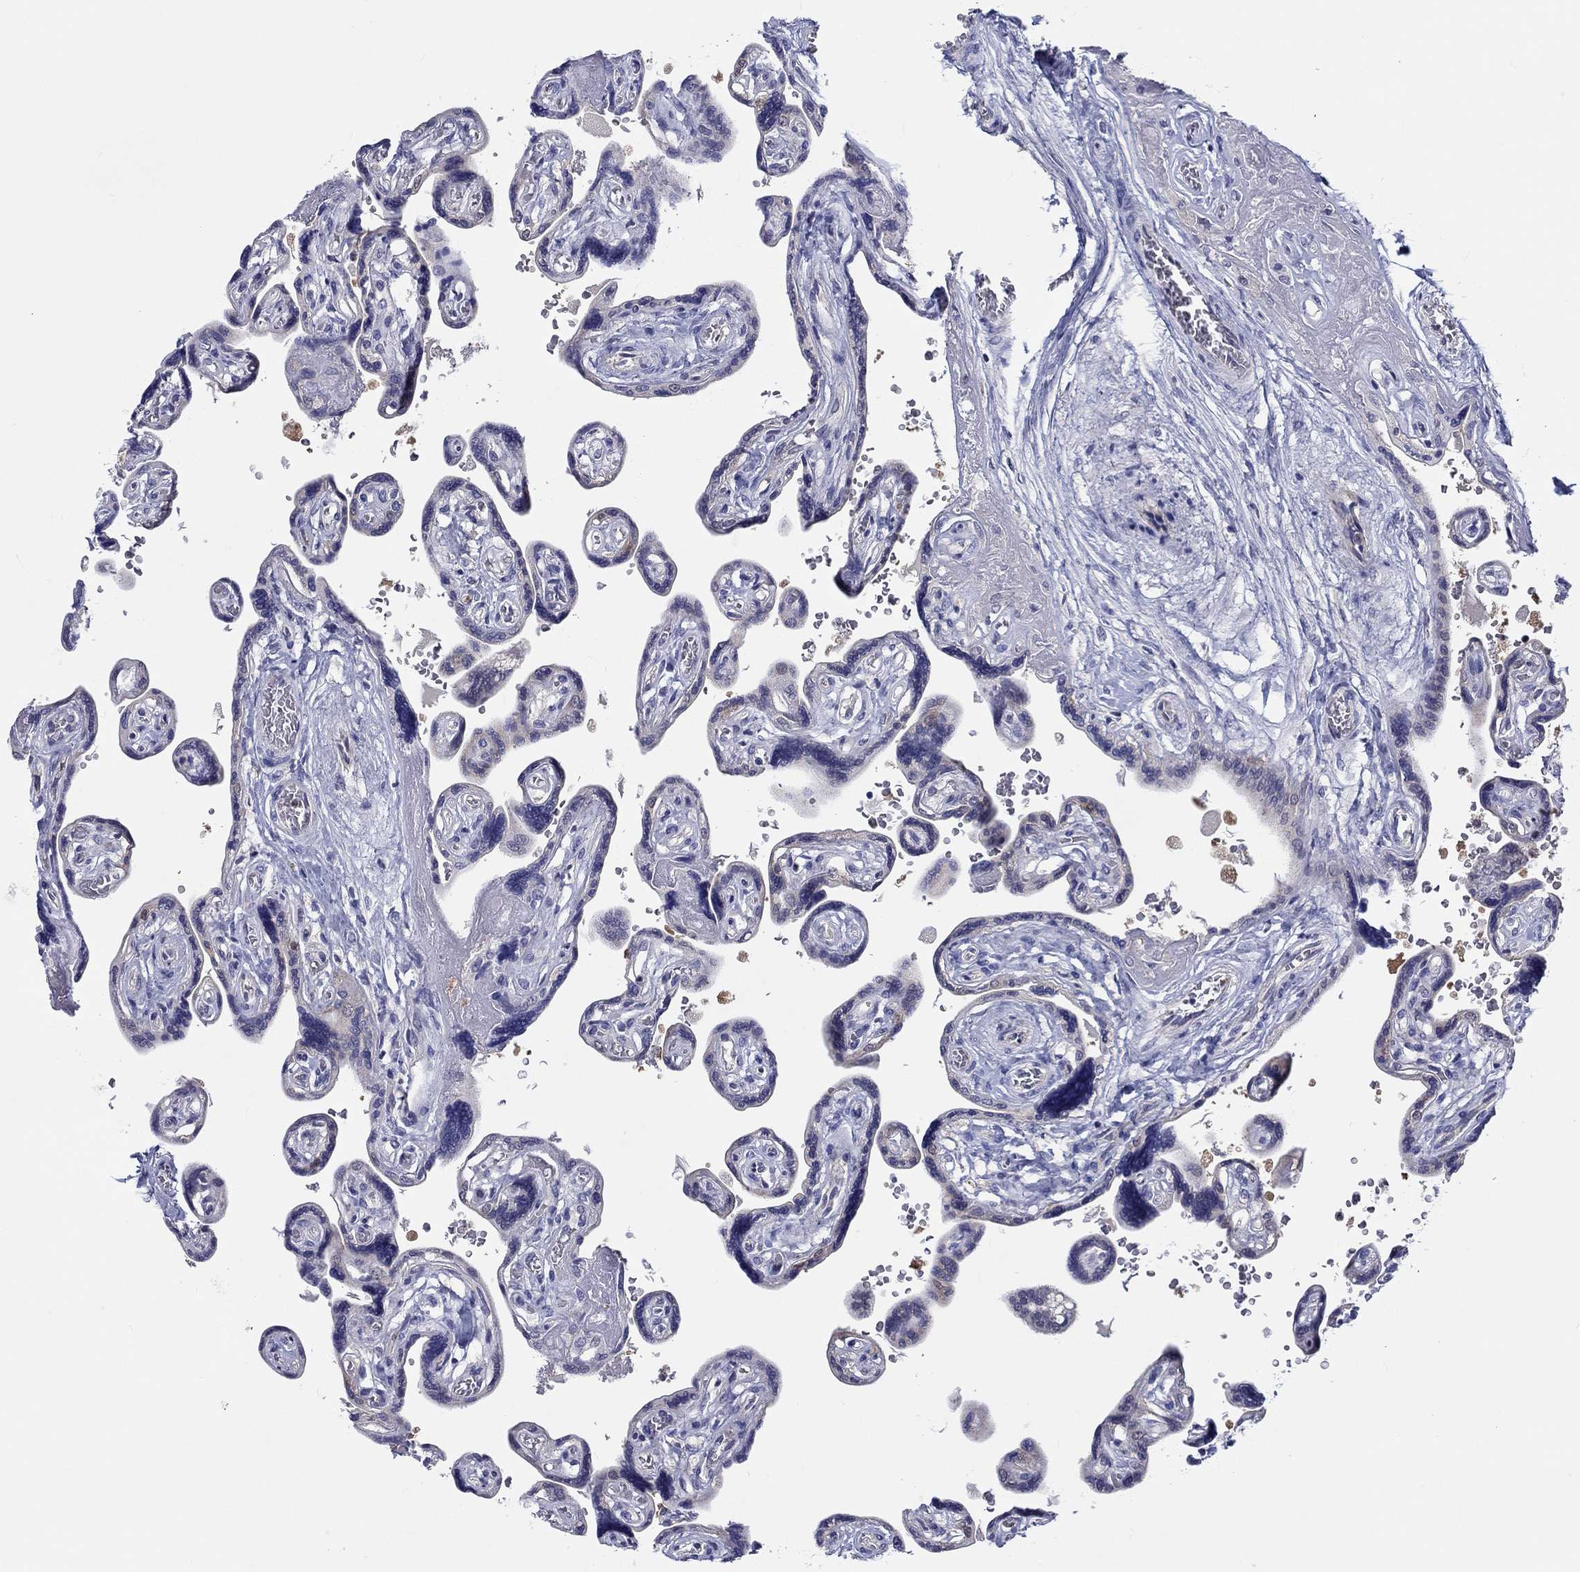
{"staining": {"intensity": "negative", "quantity": "none", "location": "none"}, "tissue": "placenta", "cell_type": "Decidual cells", "image_type": "normal", "snomed": [{"axis": "morphology", "description": "Normal tissue, NOS"}, {"axis": "topography", "description": "Placenta"}], "caption": "DAB (3,3'-diaminobenzidine) immunohistochemical staining of unremarkable human placenta shows no significant expression in decidual cells. (Stains: DAB immunohistochemistry (IHC) with hematoxylin counter stain, Microscopy: brightfield microscopy at high magnification).", "gene": "ABCG4", "patient": {"sex": "female", "age": 32}}